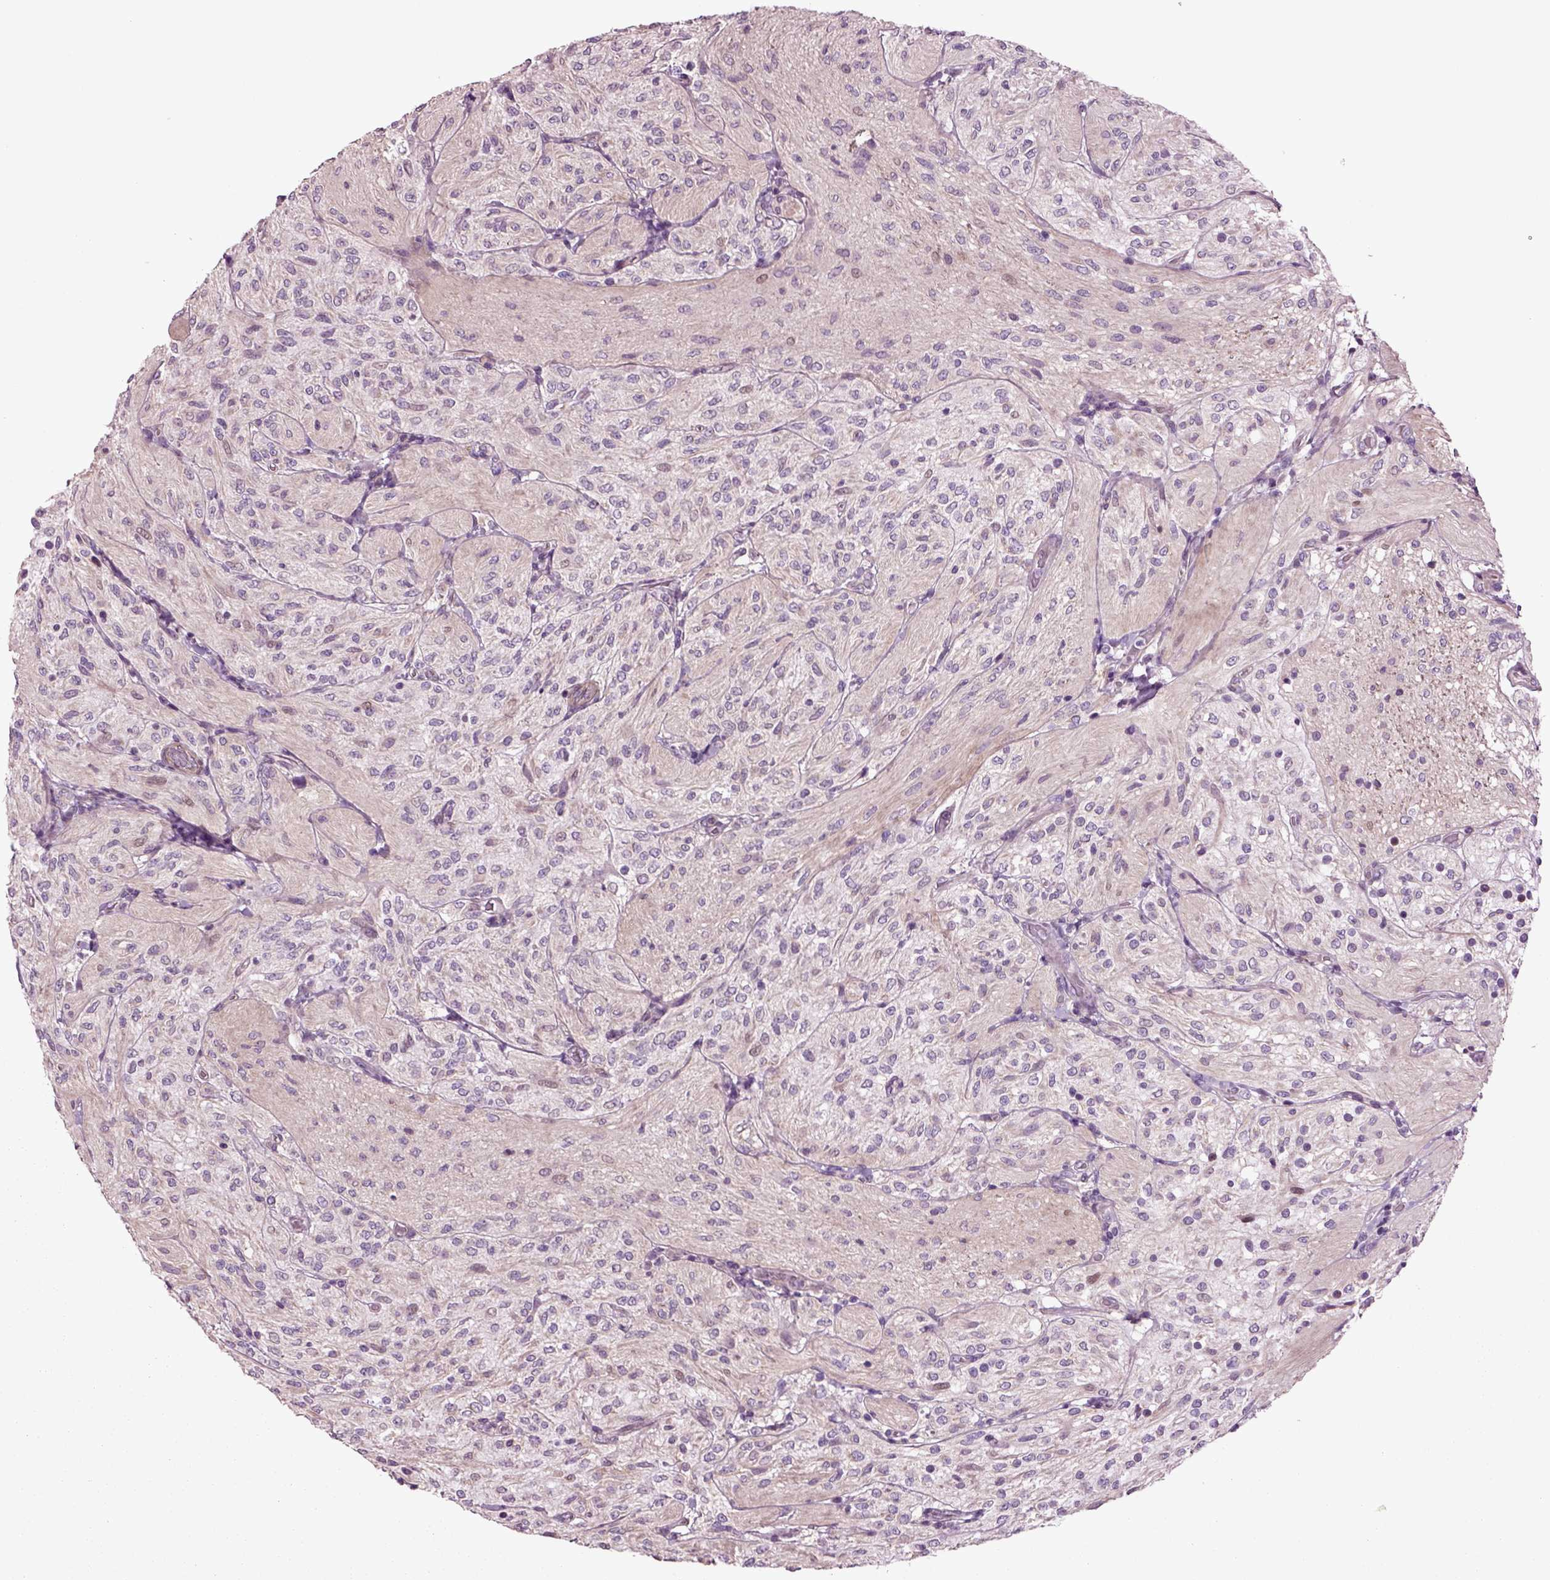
{"staining": {"intensity": "negative", "quantity": "none", "location": "none"}, "tissue": "glioma", "cell_type": "Tumor cells", "image_type": "cancer", "snomed": [{"axis": "morphology", "description": "Glioma, malignant, Low grade"}, {"axis": "topography", "description": "Brain"}], "caption": "IHC of glioma exhibits no positivity in tumor cells.", "gene": "HAGHL", "patient": {"sex": "male", "age": 3}}